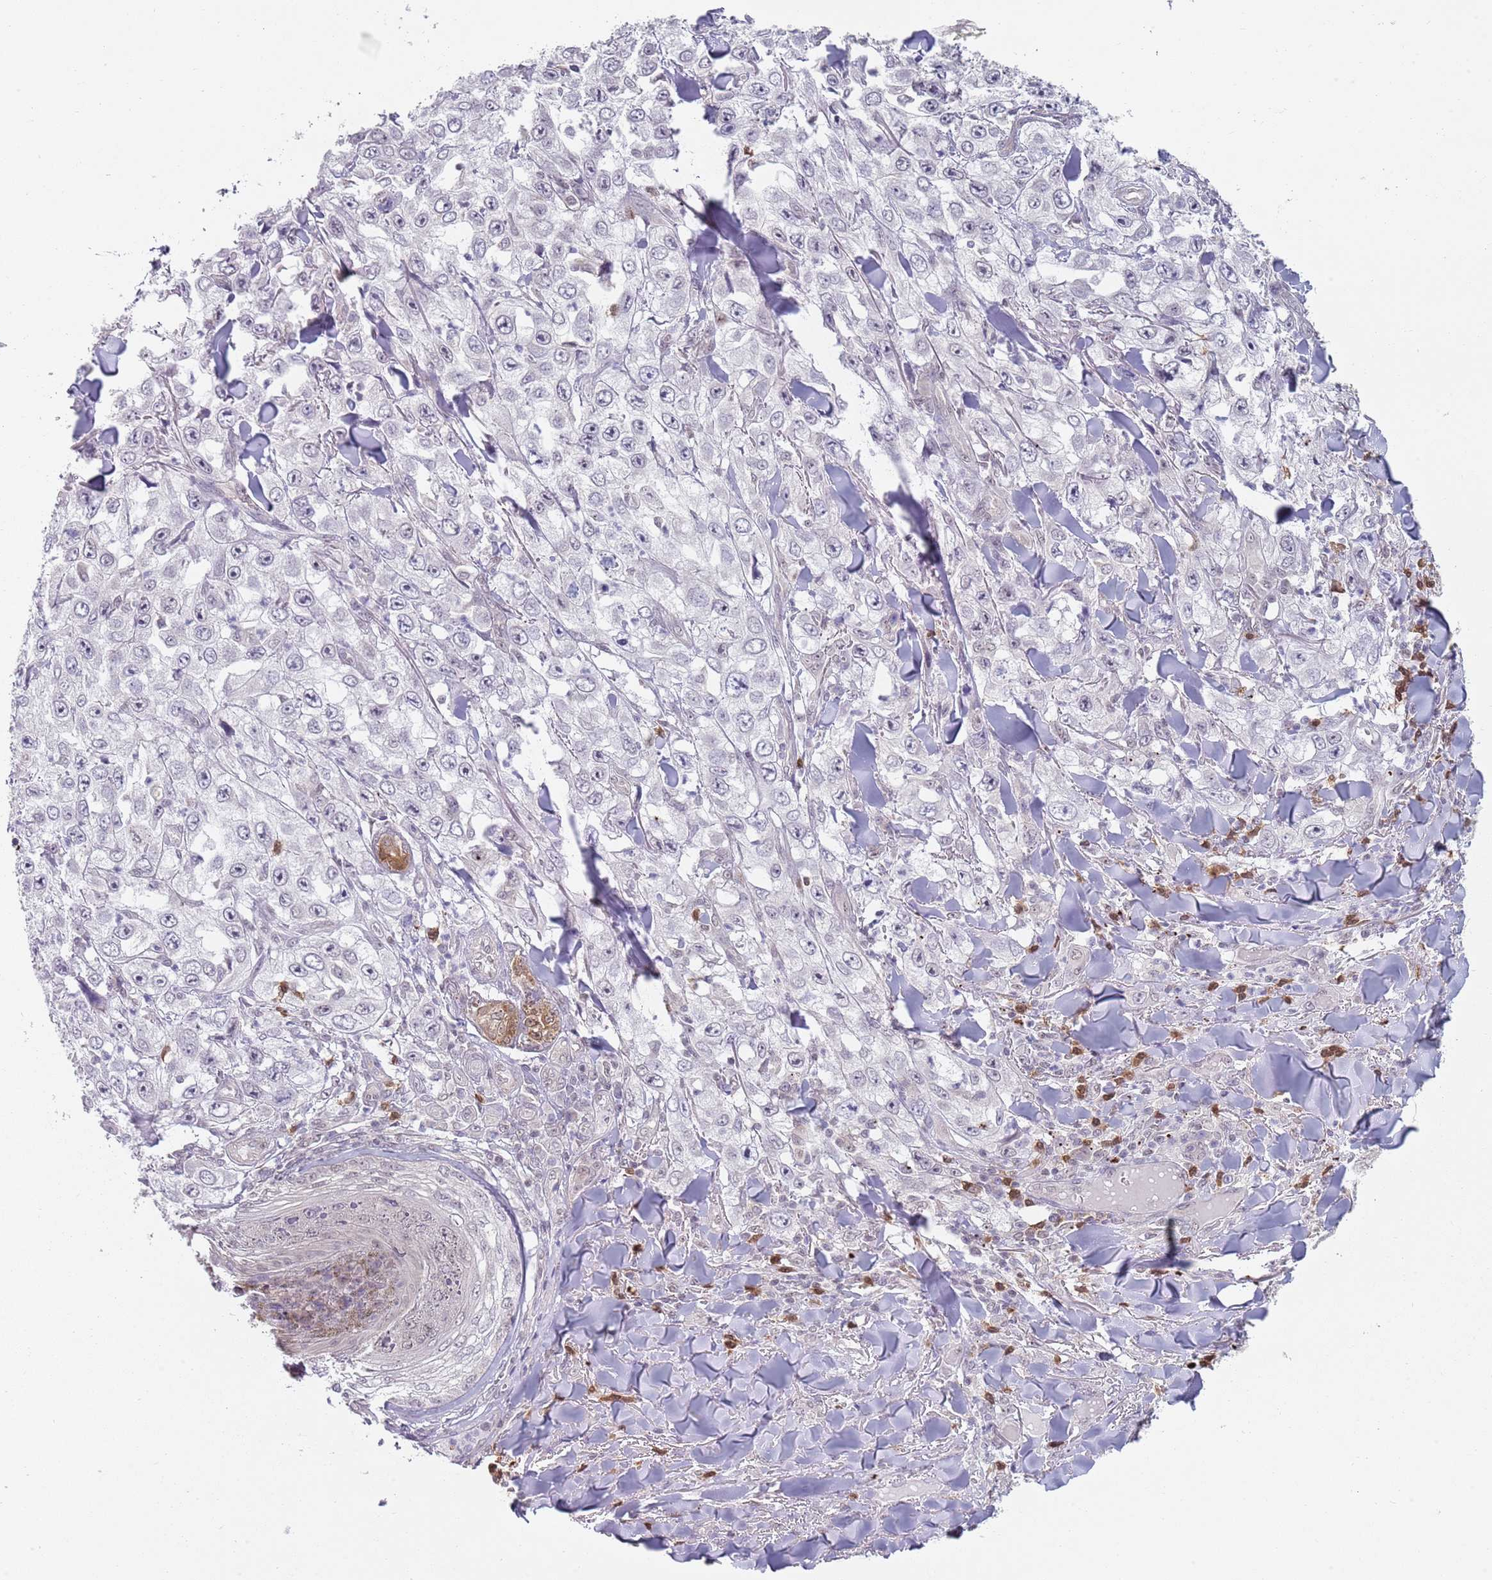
{"staining": {"intensity": "weak", "quantity": "<25%", "location": "nuclear"}, "tissue": "skin cancer", "cell_type": "Tumor cells", "image_type": "cancer", "snomed": [{"axis": "morphology", "description": "Squamous cell carcinoma, NOS"}, {"axis": "topography", "description": "Skin"}], "caption": "DAB immunohistochemical staining of human skin squamous cell carcinoma displays no significant positivity in tumor cells.", "gene": "SMARCAL1", "patient": {"sex": "male", "age": 82}}